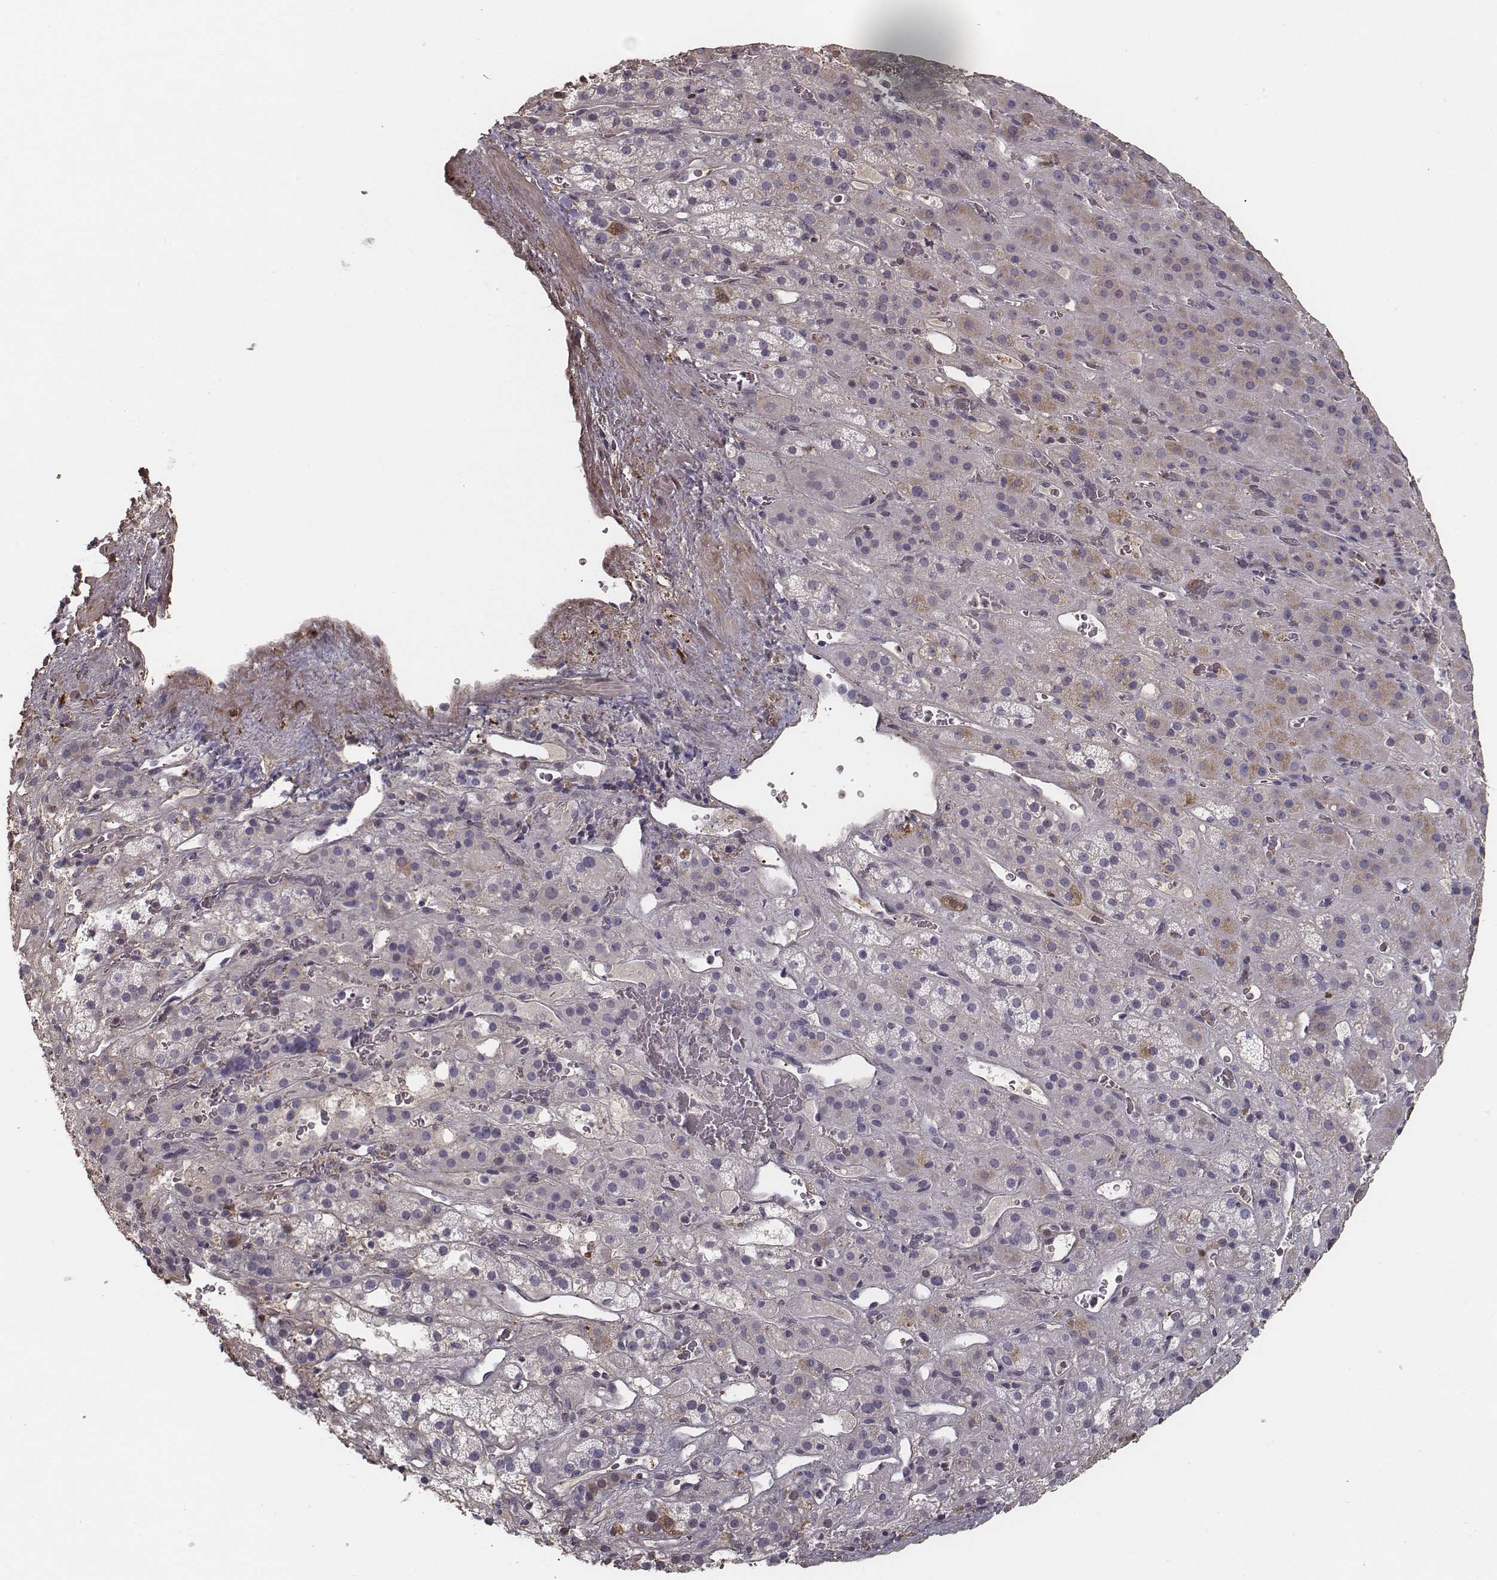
{"staining": {"intensity": "moderate", "quantity": "<25%", "location": "cytoplasmic/membranous"}, "tissue": "adrenal gland", "cell_type": "Glandular cells", "image_type": "normal", "snomed": [{"axis": "morphology", "description": "Normal tissue, NOS"}, {"axis": "topography", "description": "Adrenal gland"}], "caption": "Immunohistochemistry (IHC) of unremarkable human adrenal gland exhibits low levels of moderate cytoplasmic/membranous positivity in about <25% of glandular cells.", "gene": "ISYNA1", "patient": {"sex": "male", "age": 57}}